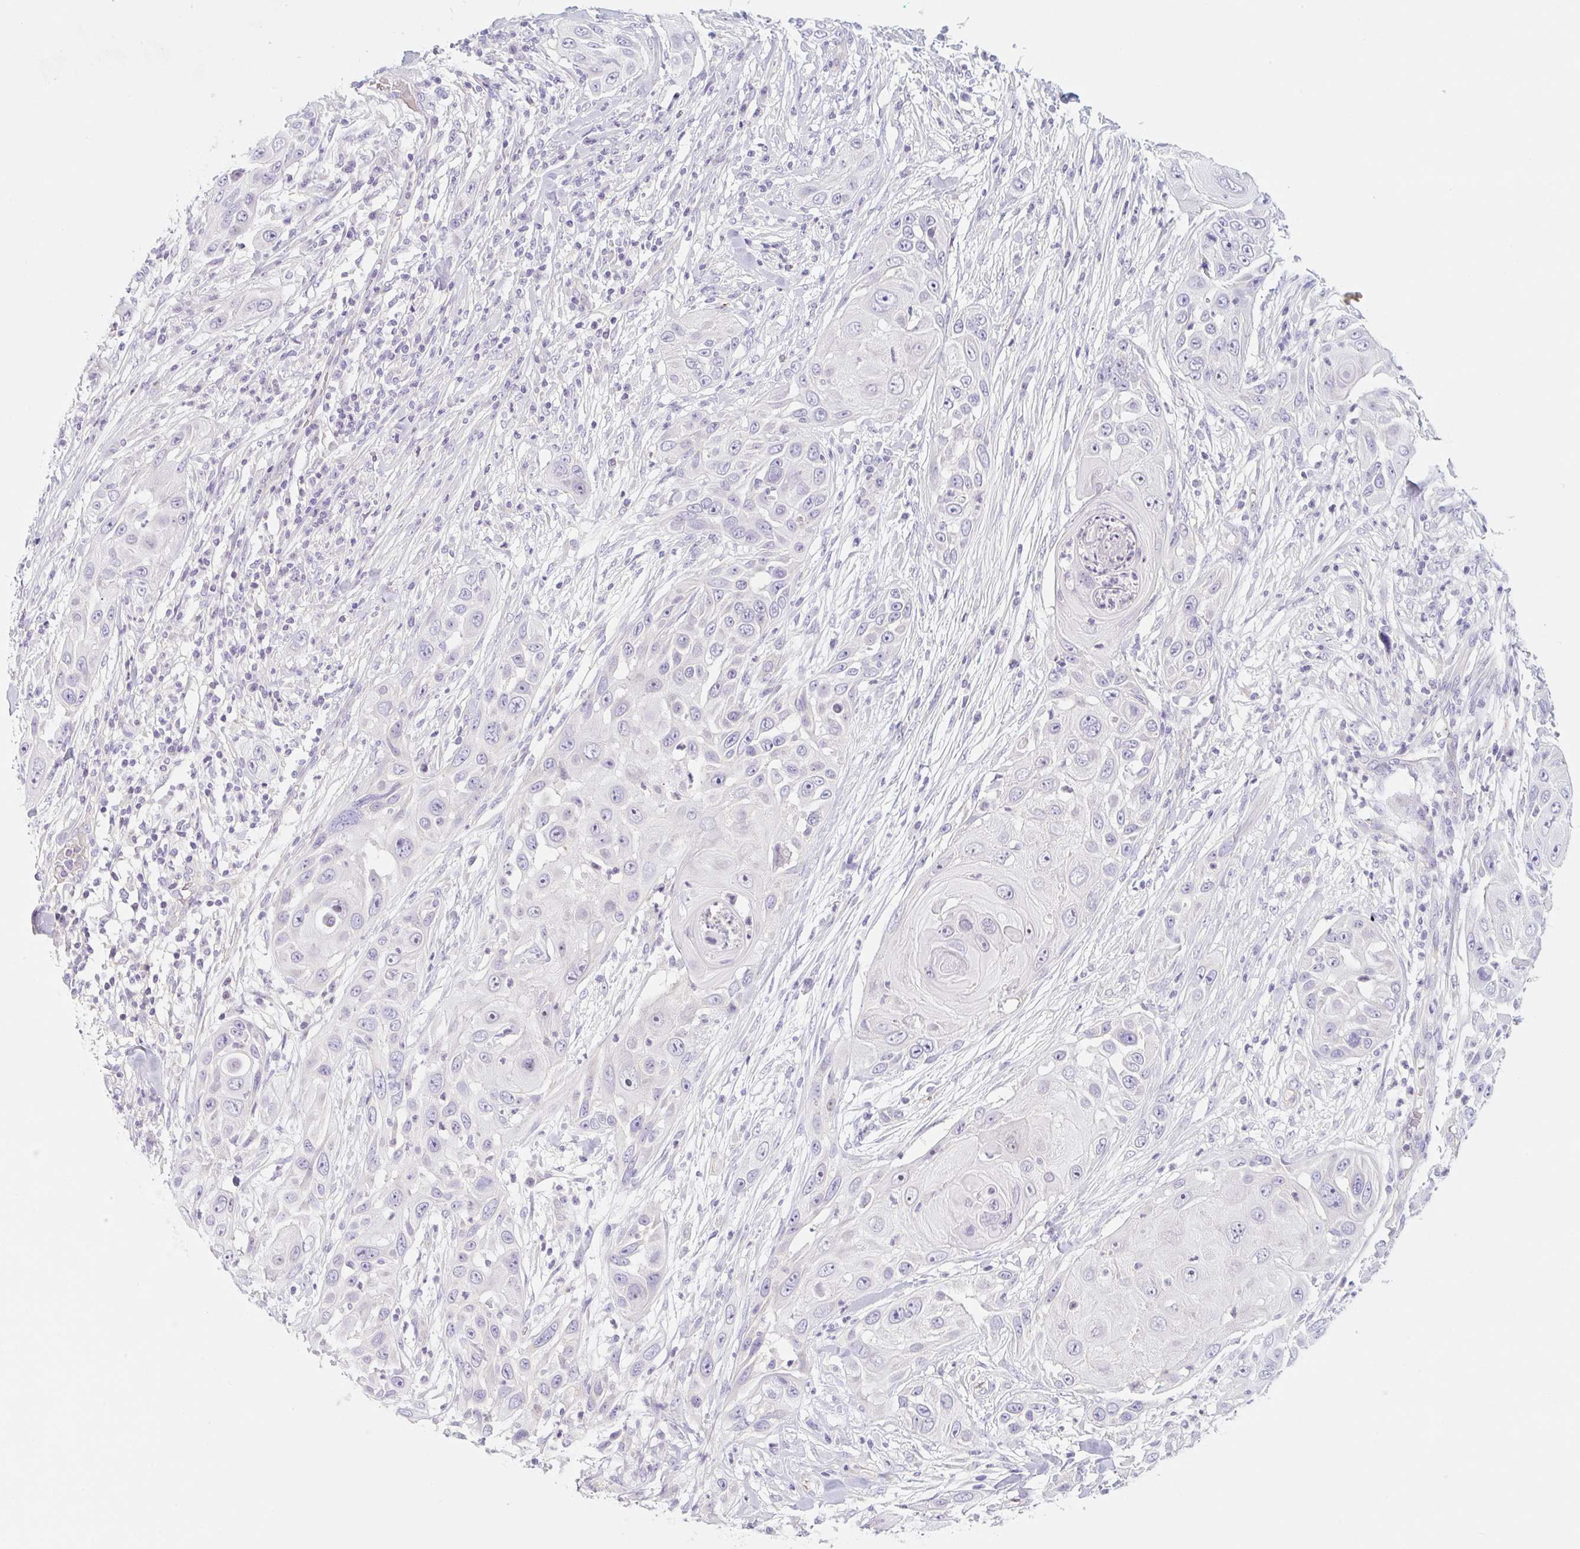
{"staining": {"intensity": "negative", "quantity": "none", "location": "none"}, "tissue": "skin cancer", "cell_type": "Tumor cells", "image_type": "cancer", "snomed": [{"axis": "morphology", "description": "Squamous cell carcinoma, NOS"}, {"axis": "topography", "description": "Skin"}], "caption": "Human skin squamous cell carcinoma stained for a protein using immunohistochemistry displays no expression in tumor cells.", "gene": "LYVE1", "patient": {"sex": "female", "age": 44}}